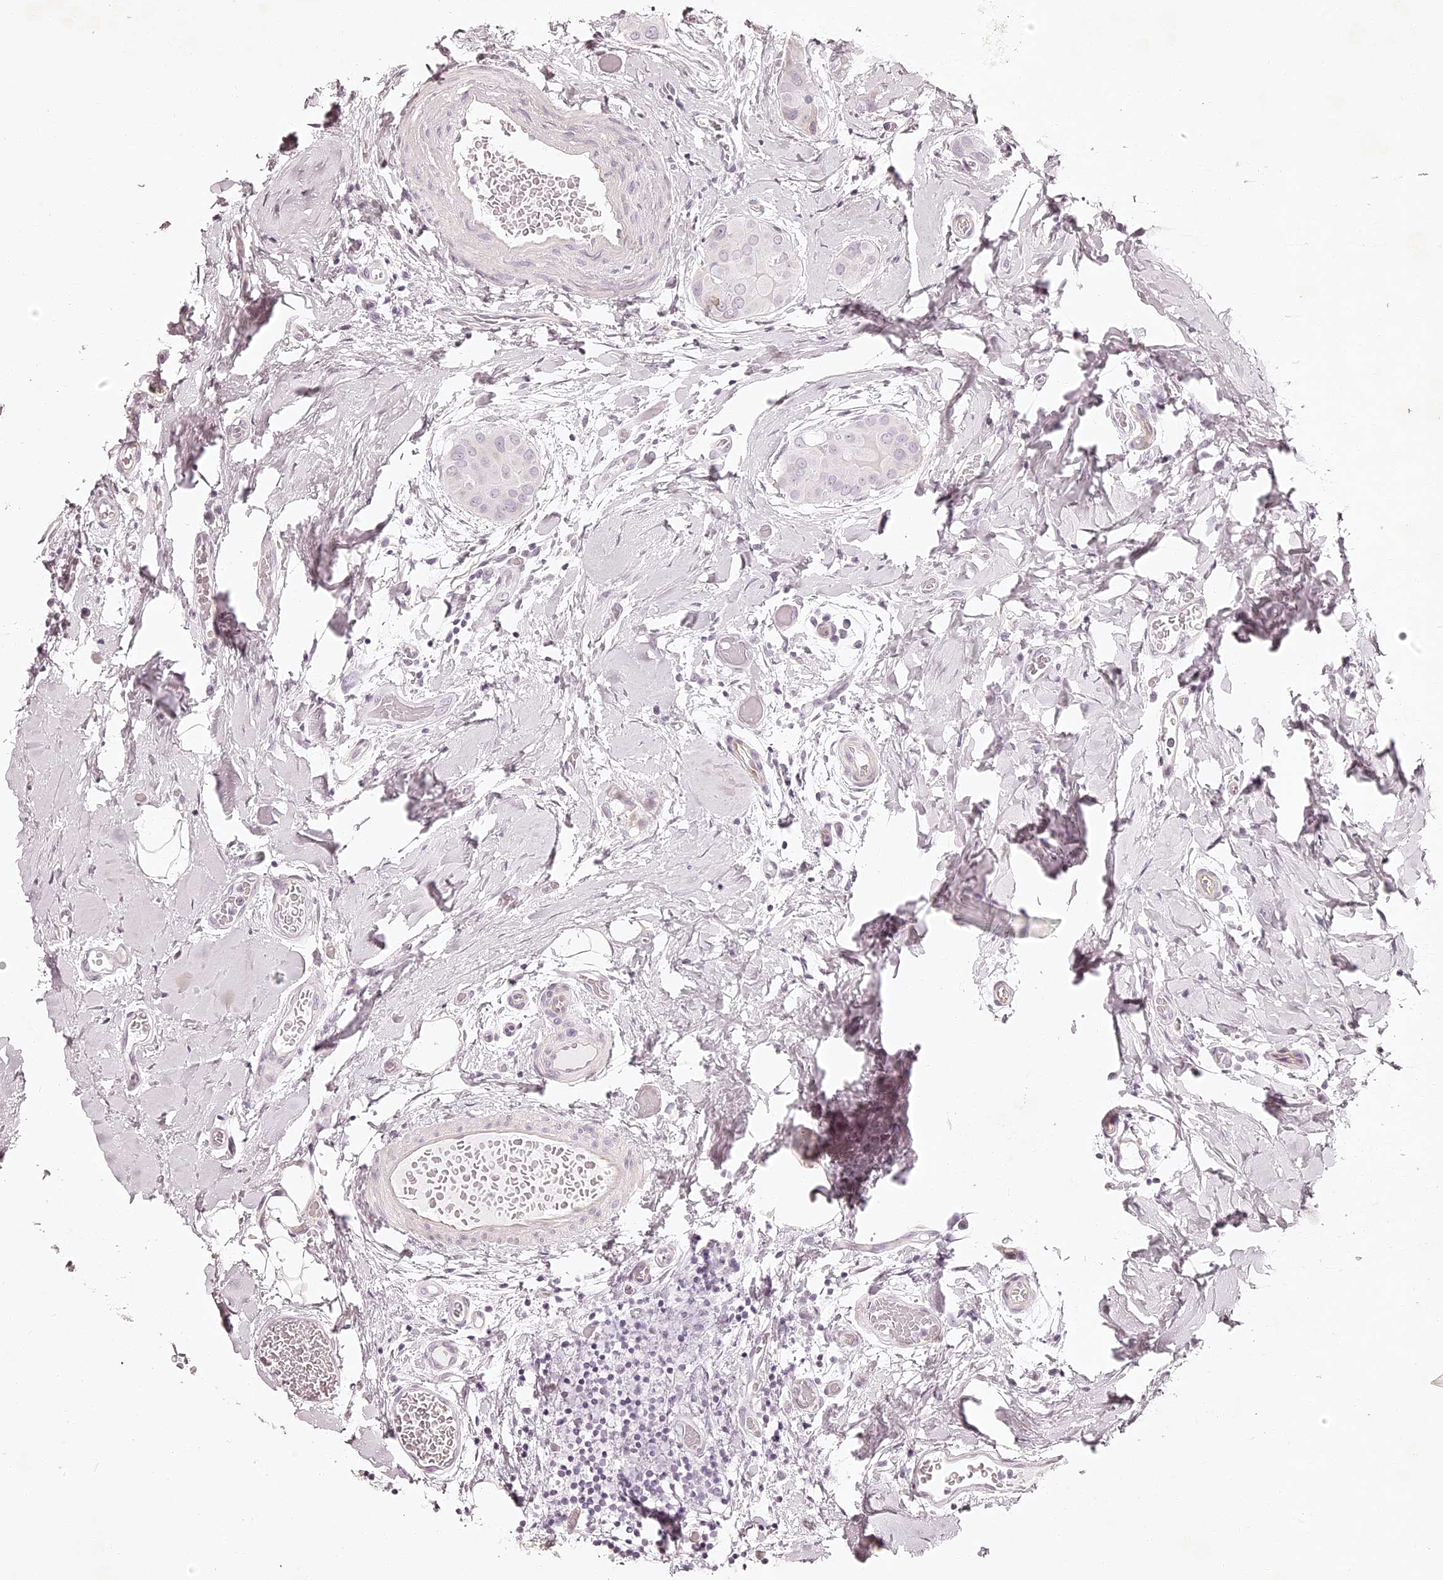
{"staining": {"intensity": "negative", "quantity": "none", "location": "none"}, "tissue": "thyroid cancer", "cell_type": "Tumor cells", "image_type": "cancer", "snomed": [{"axis": "morphology", "description": "Papillary adenocarcinoma, NOS"}, {"axis": "topography", "description": "Thyroid gland"}], "caption": "Tumor cells show no significant protein expression in thyroid papillary adenocarcinoma.", "gene": "ELAPOR1", "patient": {"sex": "male", "age": 33}}